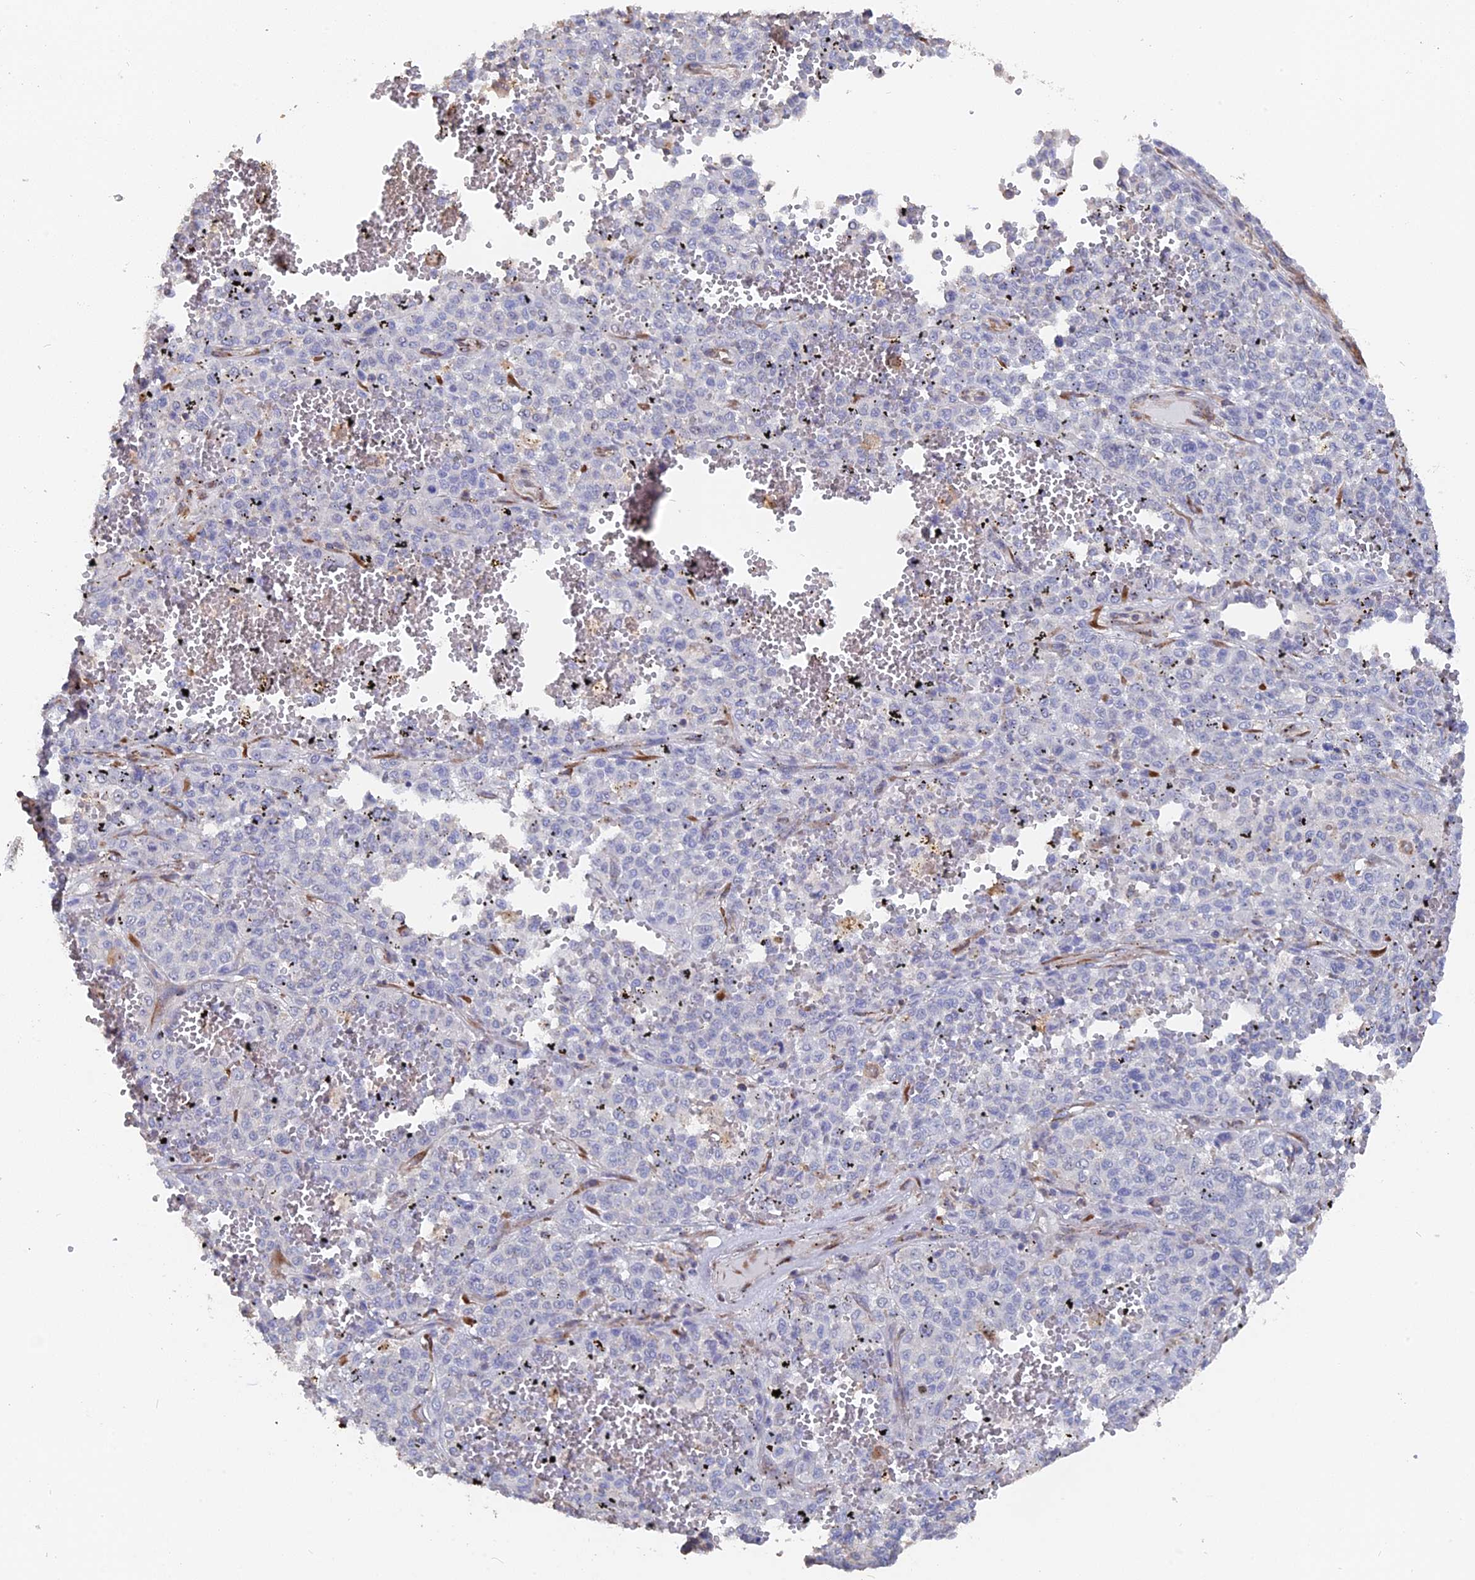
{"staining": {"intensity": "negative", "quantity": "none", "location": "none"}, "tissue": "melanoma", "cell_type": "Tumor cells", "image_type": "cancer", "snomed": [{"axis": "morphology", "description": "Malignant melanoma, Metastatic site"}, {"axis": "topography", "description": "Pancreas"}], "caption": "Malignant melanoma (metastatic site) was stained to show a protein in brown. There is no significant positivity in tumor cells. (IHC, brightfield microscopy, high magnification).", "gene": "SEMG2", "patient": {"sex": "female", "age": 30}}